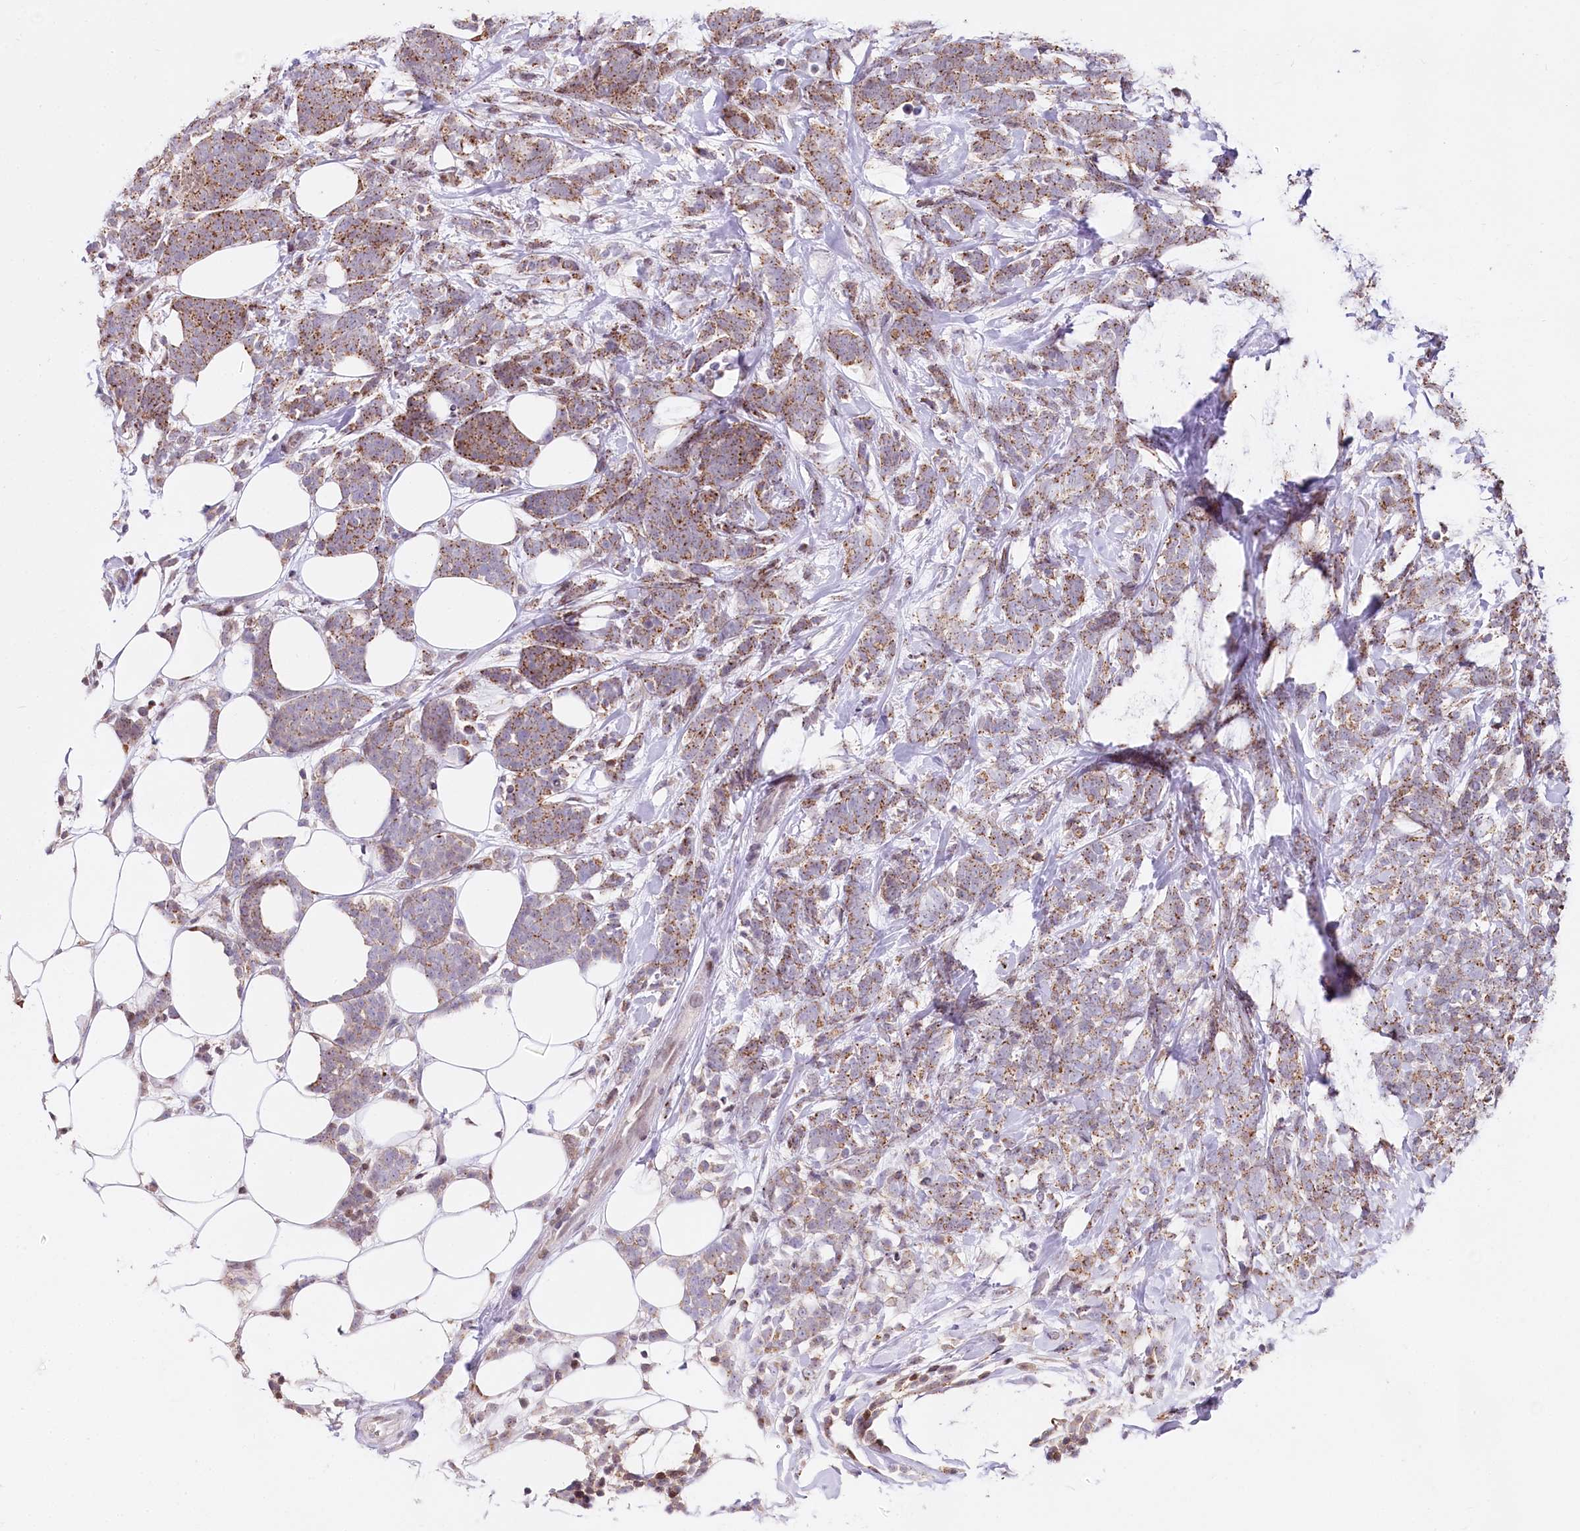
{"staining": {"intensity": "moderate", "quantity": ">75%", "location": "cytoplasmic/membranous"}, "tissue": "breast cancer", "cell_type": "Tumor cells", "image_type": "cancer", "snomed": [{"axis": "morphology", "description": "Lobular carcinoma"}, {"axis": "topography", "description": "Breast"}], "caption": "Protein staining of lobular carcinoma (breast) tissue reveals moderate cytoplasmic/membranous staining in about >75% of tumor cells.", "gene": "ZFYVE27", "patient": {"sex": "female", "age": 58}}